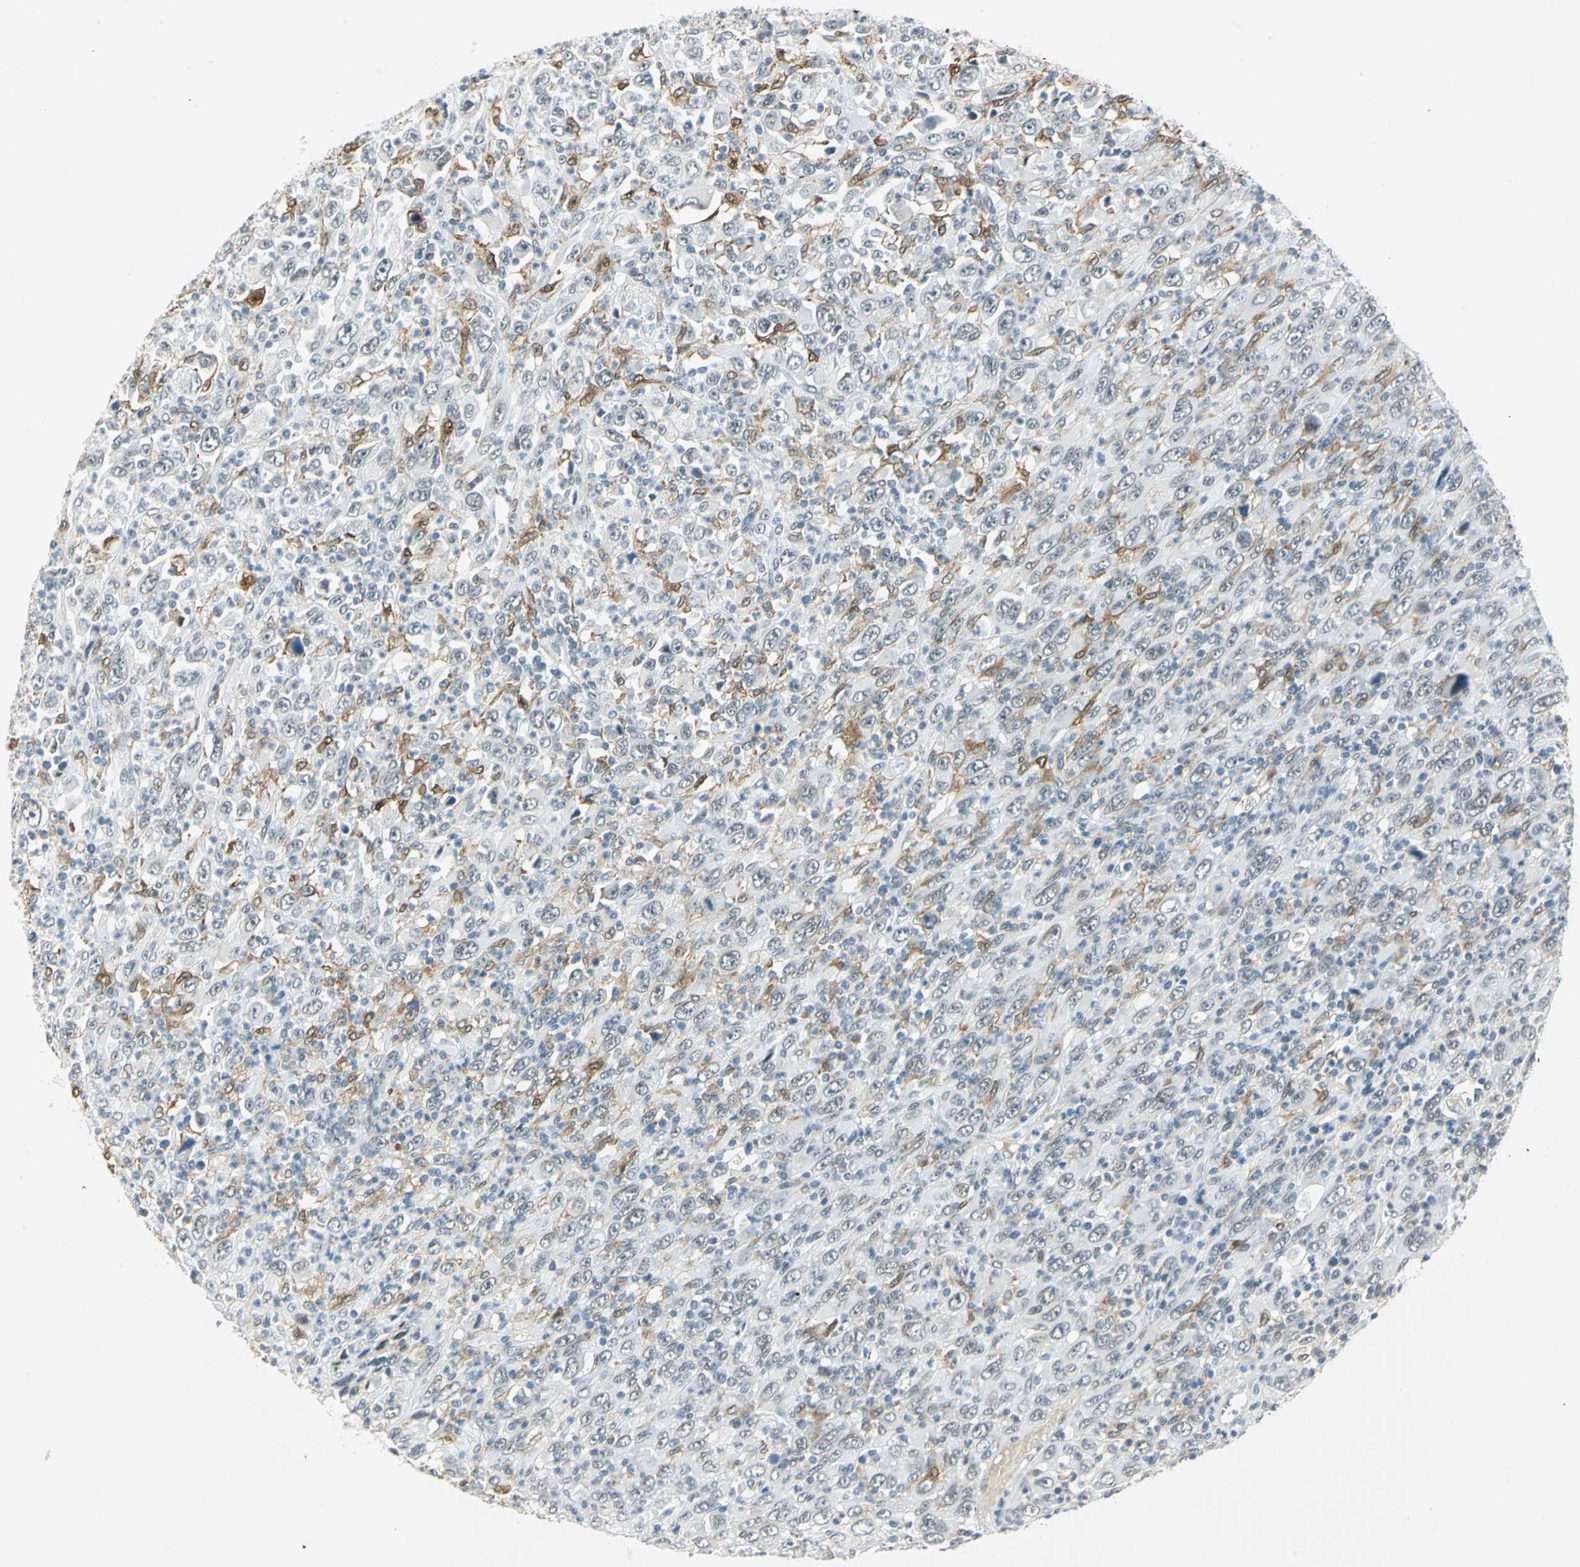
{"staining": {"intensity": "negative", "quantity": "none", "location": "none"}, "tissue": "melanoma", "cell_type": "Tumor cells", "image_type": "cancer", "snomed": [{"axis": "morphology", "description": "Malignant melanoma, Metastatic site"}, {"axis": "topography", "description": "Skin"}], "caption": "A high-resolution micrograph shows immunohistochemistry (IHC) staining of malignant melanoma (metastatic site), which displays no significant positivity in tumor cells.", "gene": "MTMR10", "patient": {"sex": "female", "age": 56}}